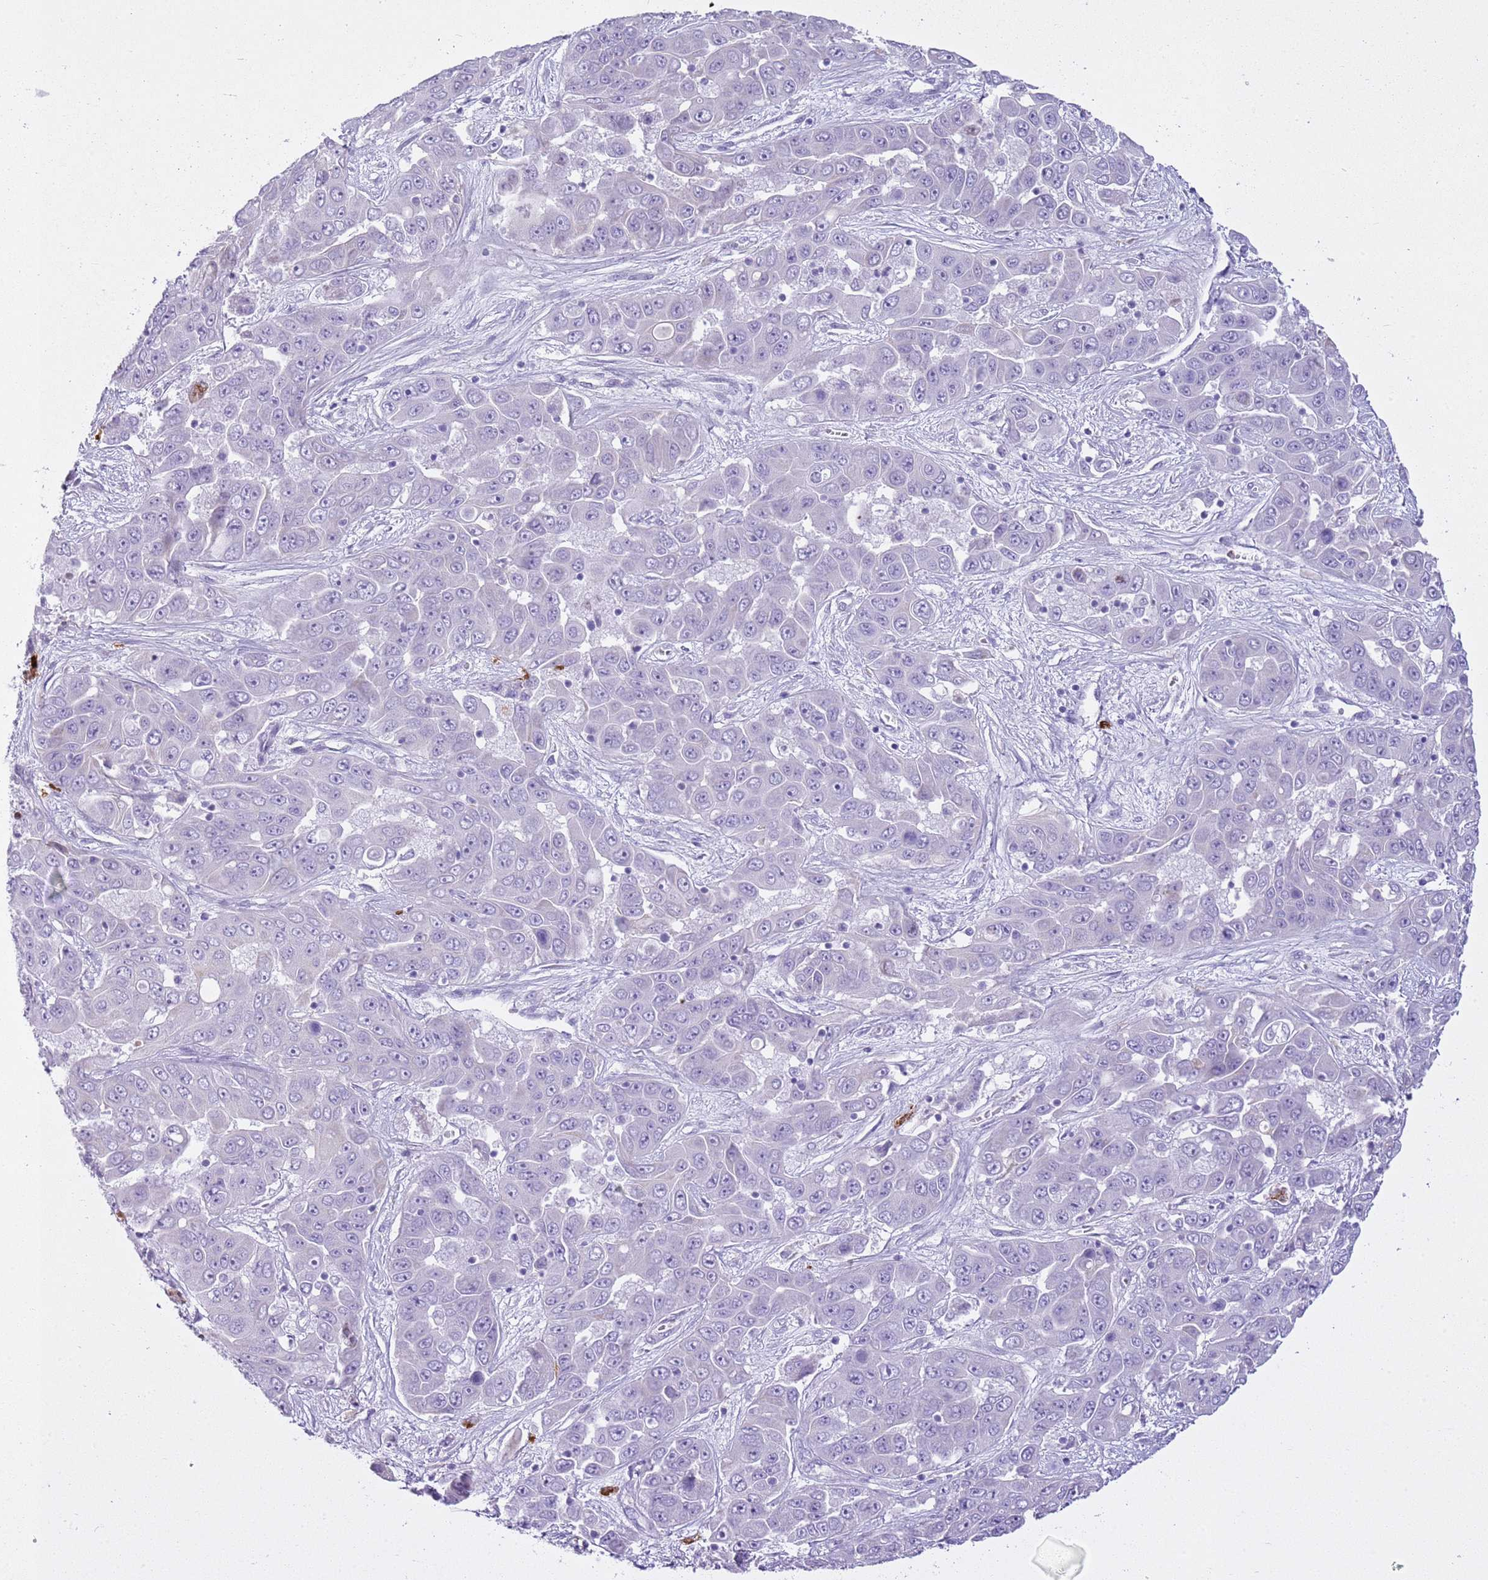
{"staining": {"intensity": "negative", "quantity": "none", "location": "none"}, "tissue": "liver cancer", "cell_type": "Tumor cells", "image_type": "cancer", "snomed": [{"axis": "morphology", "description": "Cholangiocarcinoma"}, {"axis": "topography", "description": "Liver"}], "caption": "A photomicrograph of human cholangiocarcinoma (liver) is negative for staining in tumor cells.", "gene": "CD177", "patient": {"sex": "female", "age": 52}}